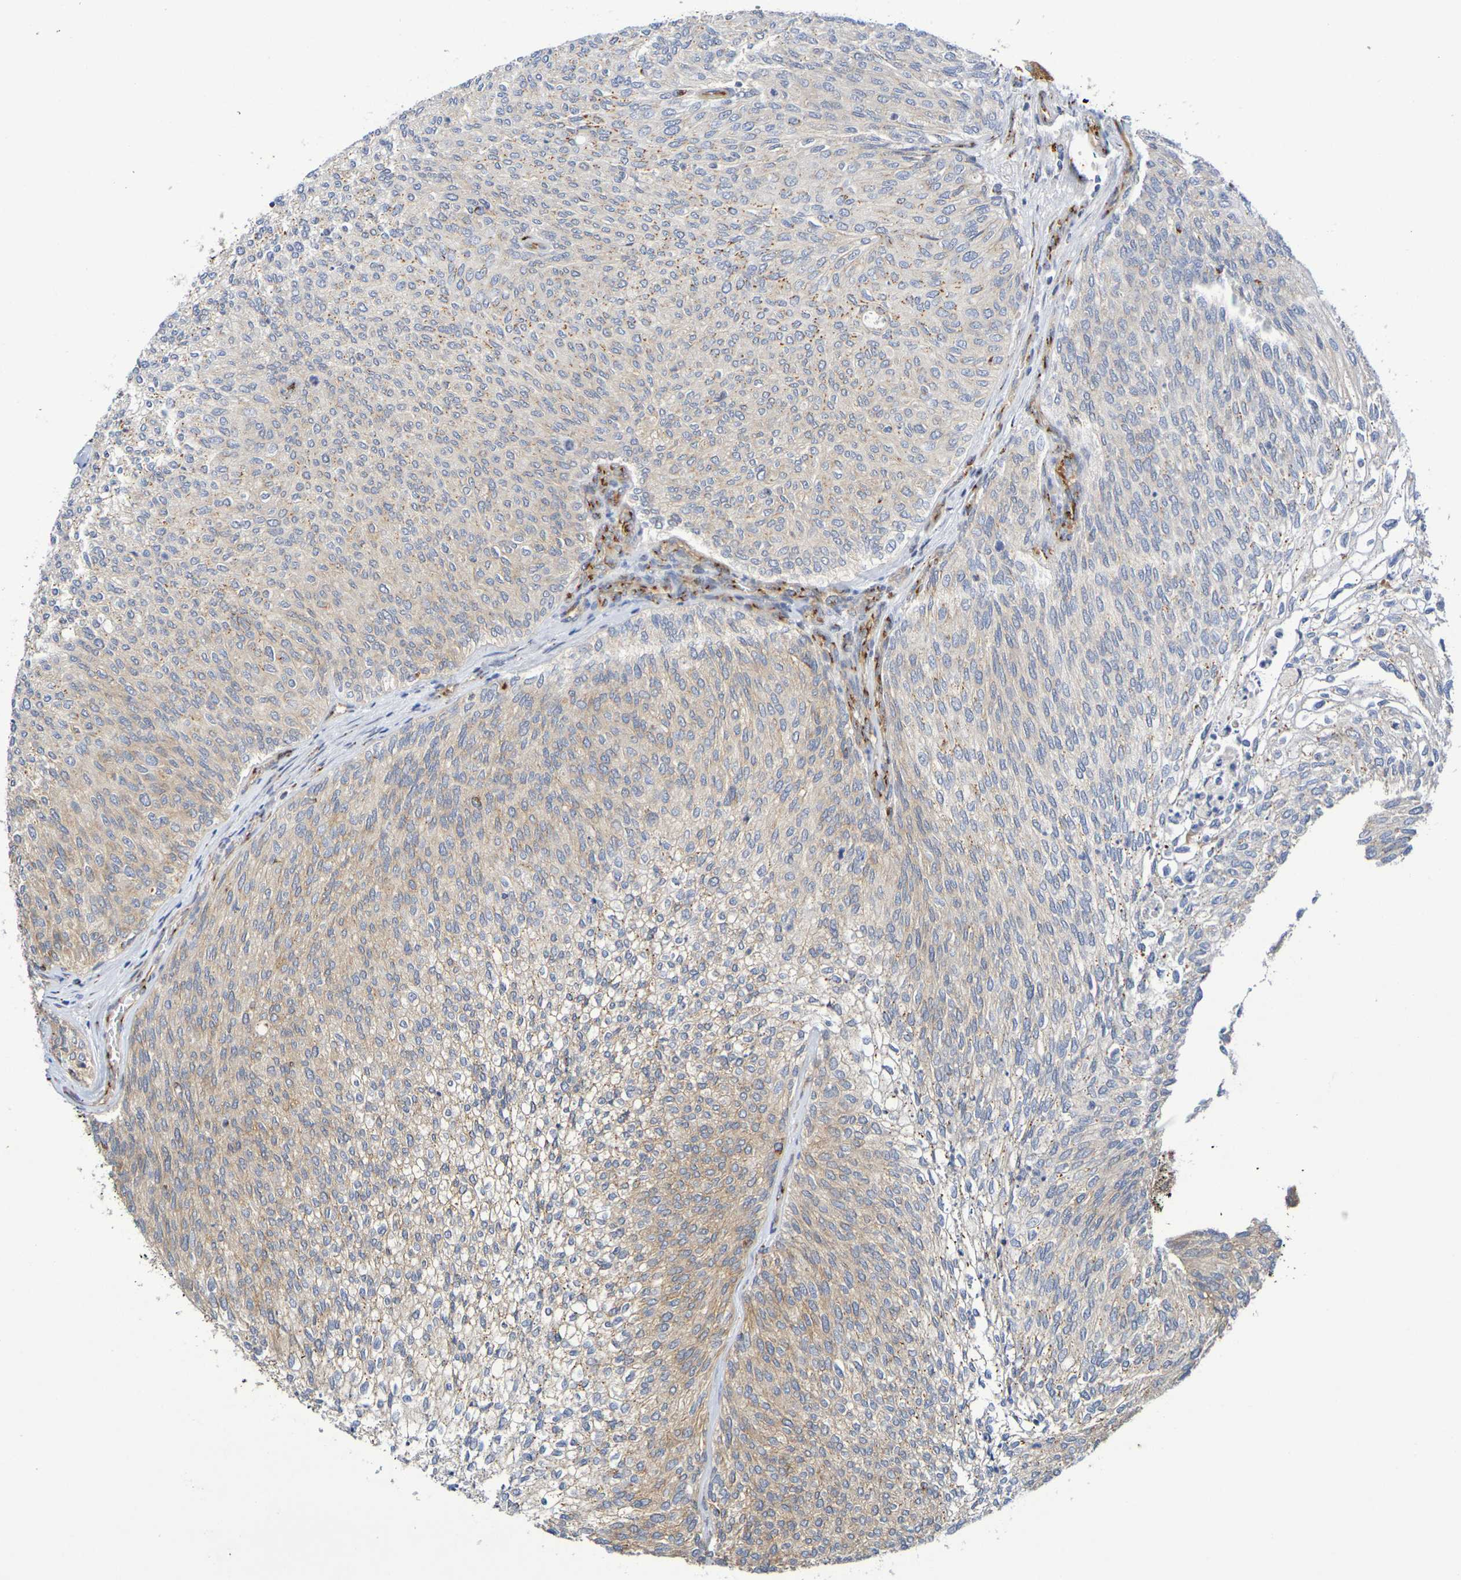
{"staining": {"intensity": "weak", "quantity": "<25%", "location": "cytoplasmic/membranous"}, "tissue": "urothelial cancer", "cell_type": "Tumor cells", "image_type": "cancer", "snomed": [{"axis": "morphology", "description": "Urothelial carcinoma, Low grade"}, {"axis": "topography", "description": "Urinary bladder"}], "caption": "Low-grade urothelial carcinoma stained for a protein using immunohistochemistry (IHC) displays no staining tumor cells.", "gene": "DCP2", "patient": {"sex": "female", "age": 79}}